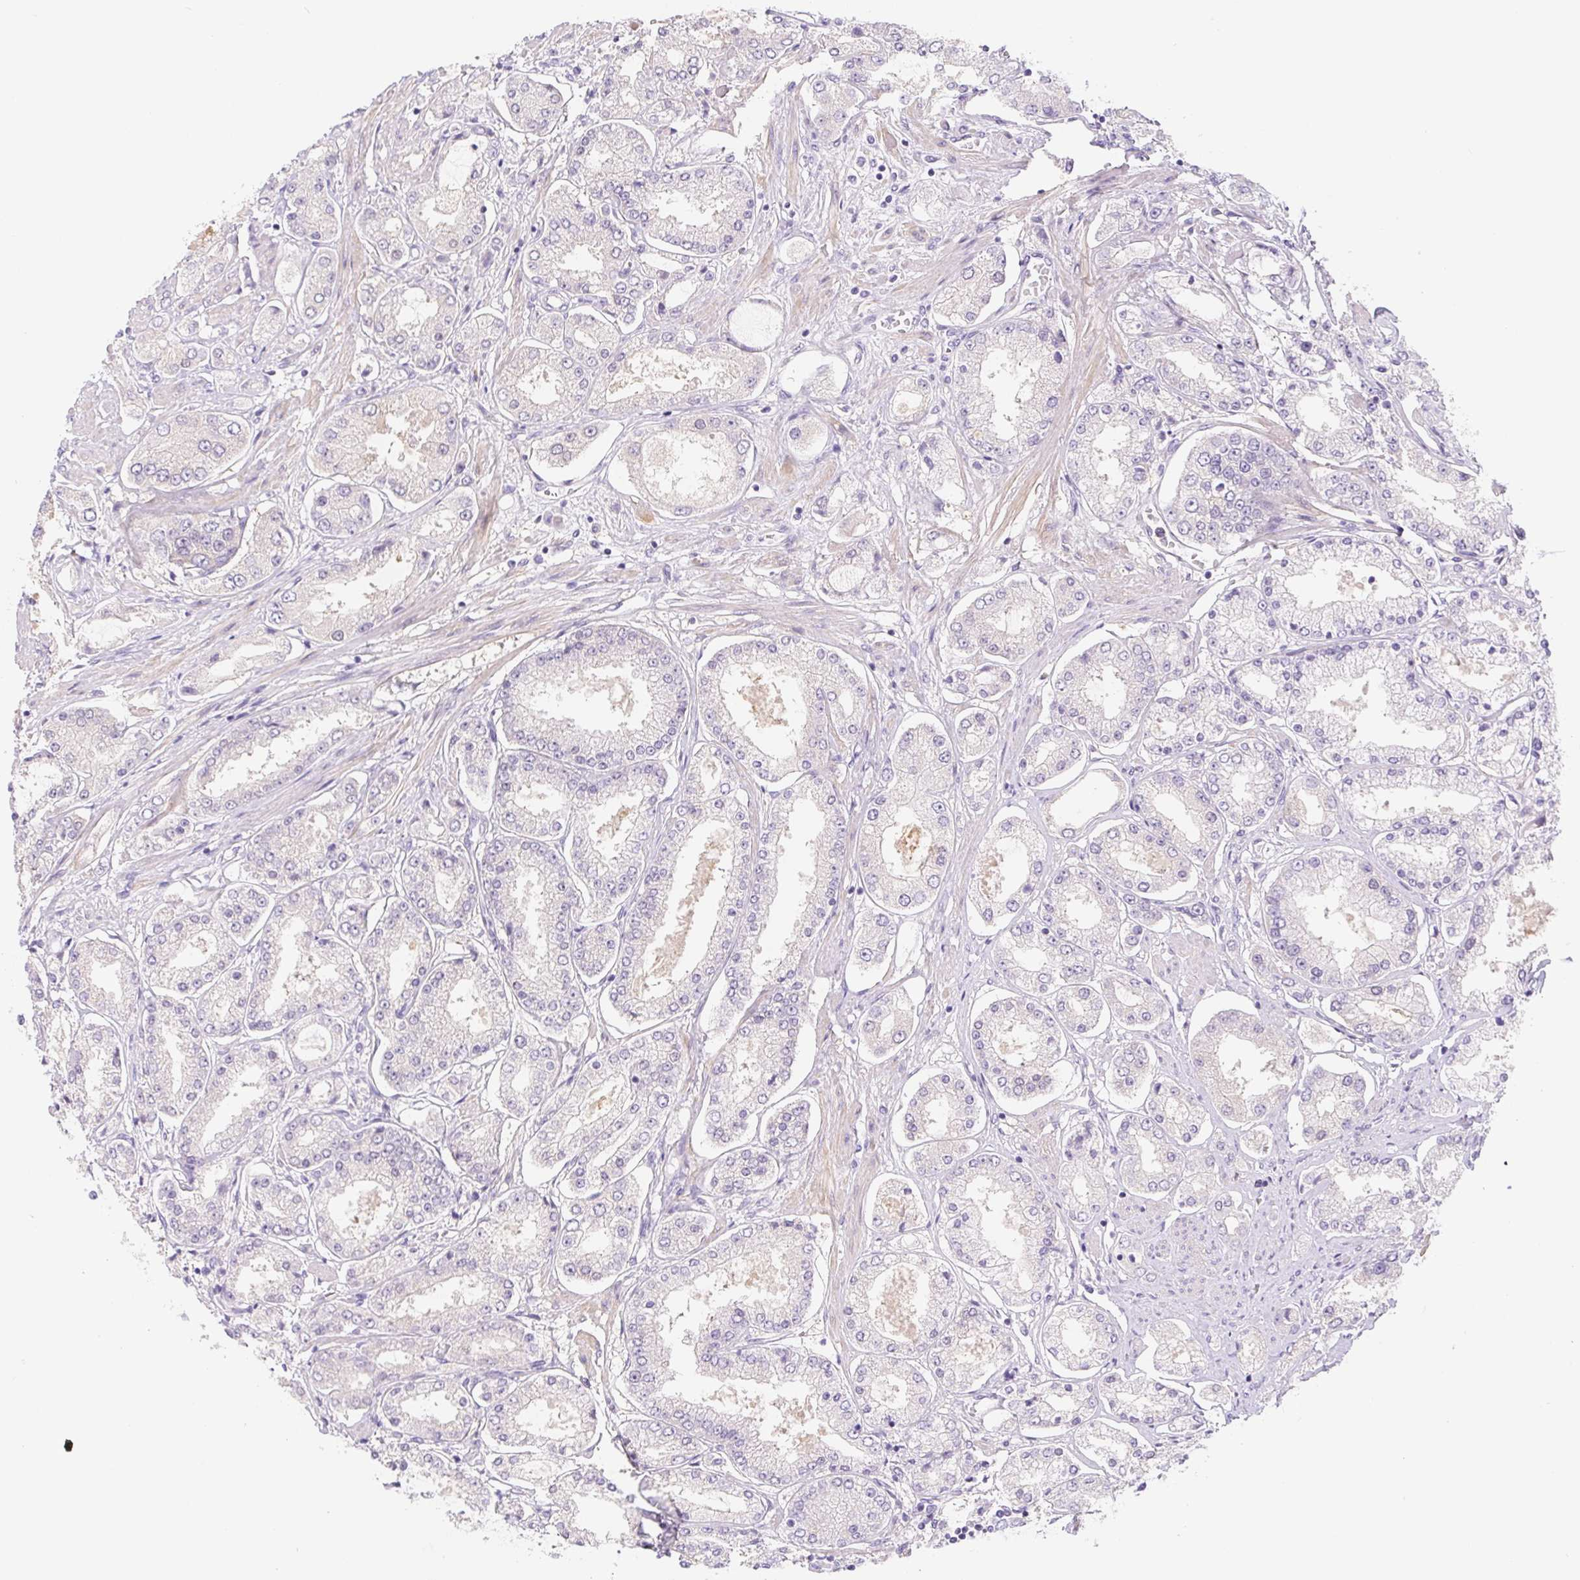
{"staining": {"intensity": "negative", "quantity": "none", "location": "none"}, "tissue": "prostate cancer", "cell_type": "Tumor cells", "image_type": "cancer", "snomed": [{"axis": "morphology", "description": "Adenocarcinoma, High grade"}, {"axis": "topography", "description": "Prostate"}], "caption": "IHC histopathology image of neoplastic tissue: human high-grade adenocarcinoma (prostate) stained with DAB shows no significant protein positivity in tumor cells. (Stains: DAB (3,3'-diaminobenzidine) IHC with hematoxylin counter stain, Microscopy: brightfield microscopy at high magnification).", "gene": "DYNC2LI1", "patient": {"sex": "male", "age": 69}}